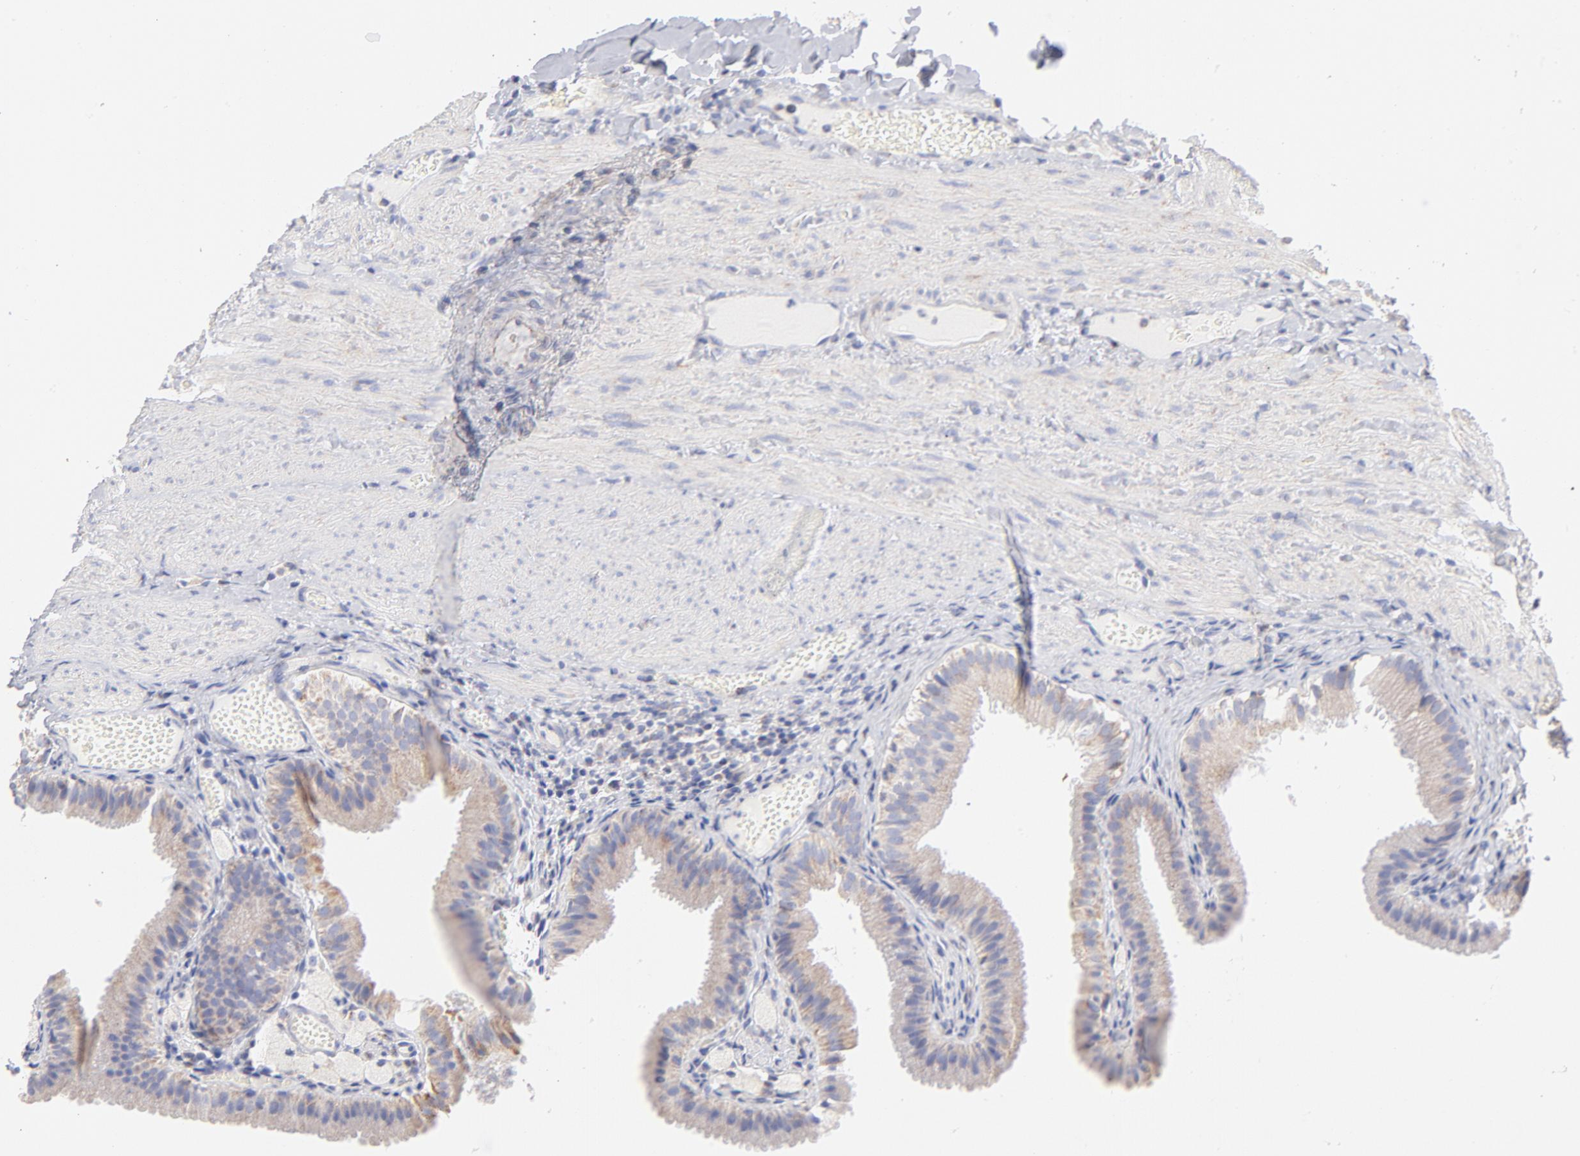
{"staining": {"intensity": "negative", "quantity": "none", "location": "none"}, "tissue": "gallbladder", "cell_type": "Glandular cells", "image_type": "normal", "snomed": [{"axis": "morphology", "description": "Normal tissue, NOS"}, {"axis": "topography", "description": "Gallbladder"}], "caption": "Immunohistochemistry micrograph of benign human gallbladder stained for a protein (brown), which demonstrates no staining in glandular cells. (Brightfield microscopy of DAB immunohistochemistry (IHC) at high magnification).", "gene": "TIMM8A", "patient": {"sex": "female", "age": 24}}